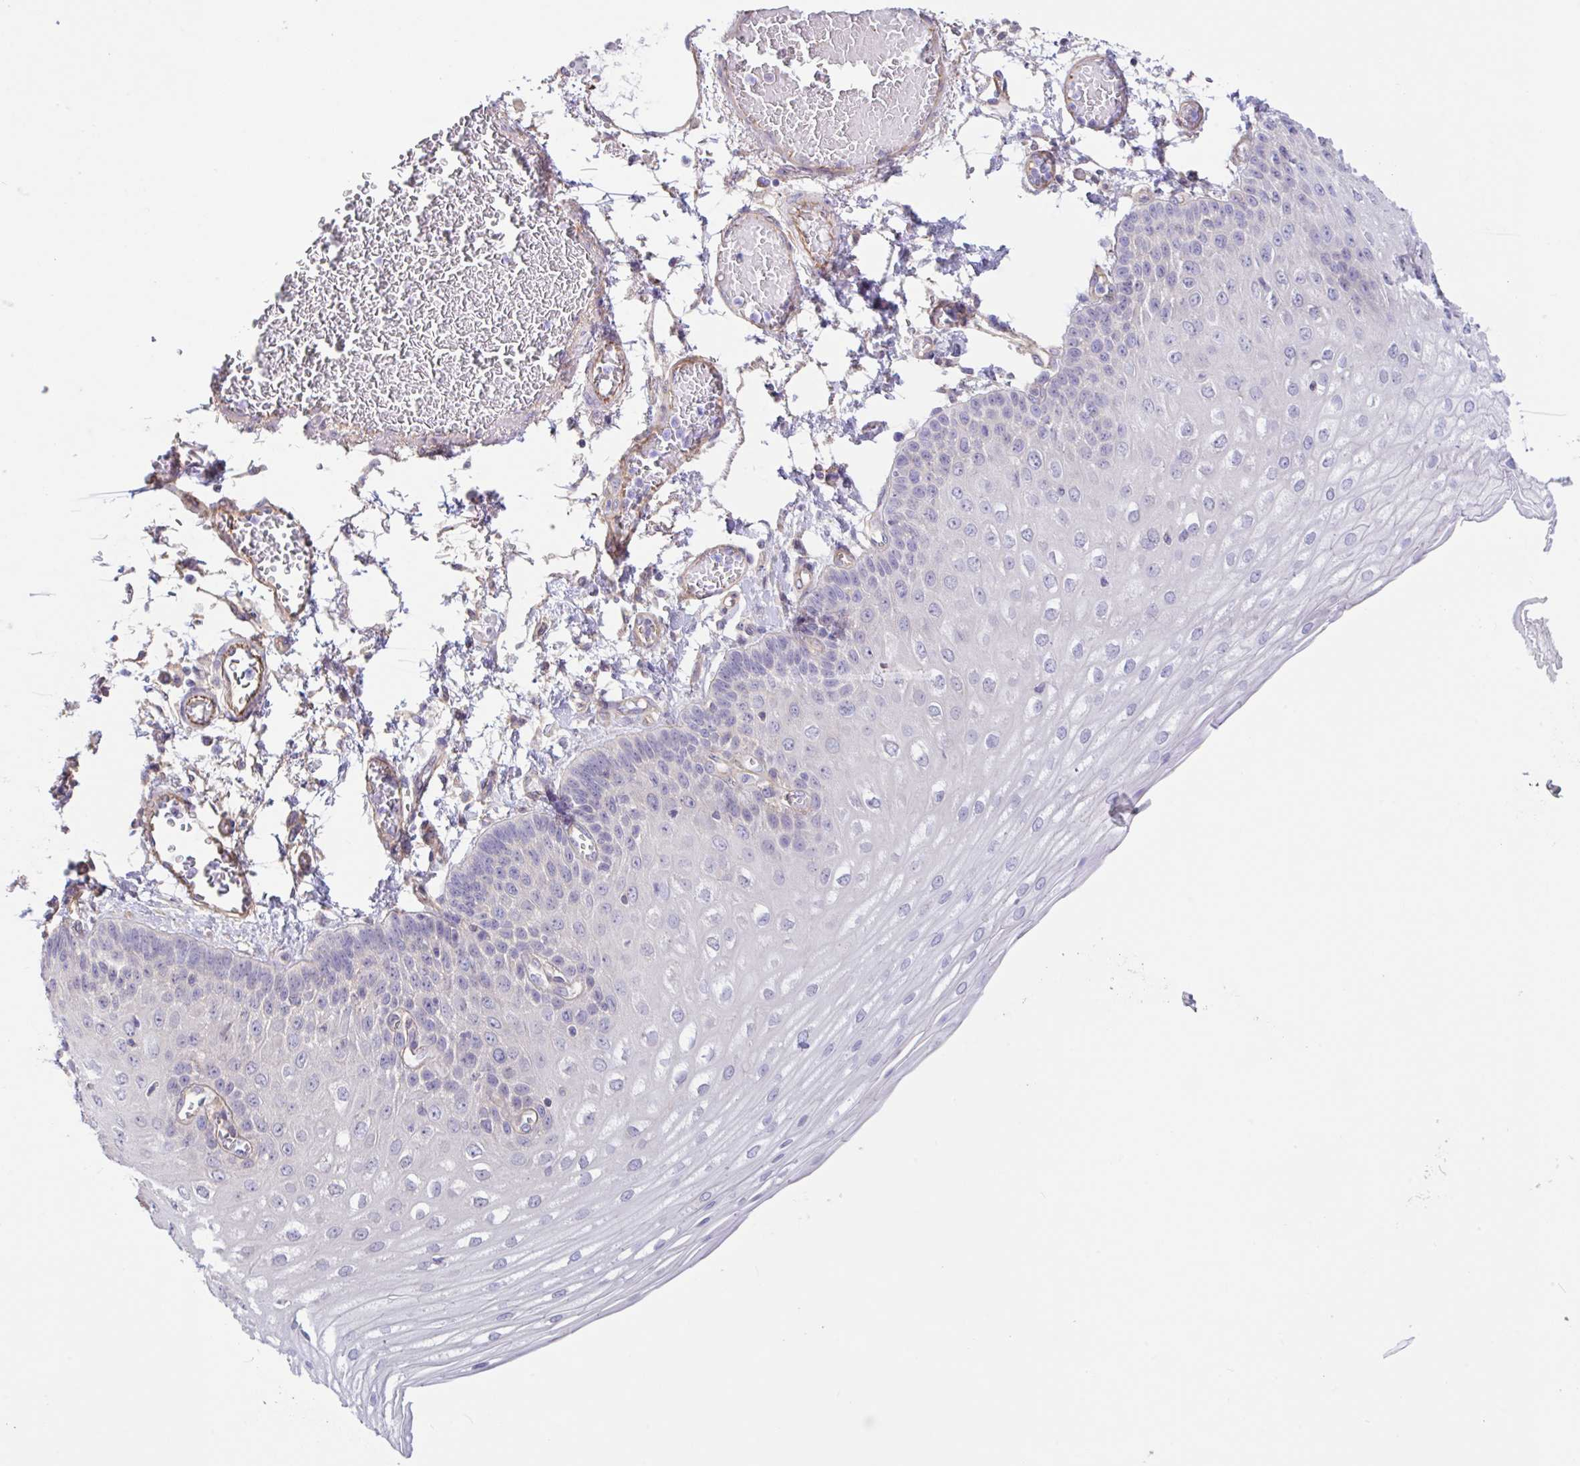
{"staining": {"intensity": "negative", "quantity": "none", "location": "none"}, "tissue": "esophagus", "cell_type": "Squamous epithelial cells", "image_type": "normal", "snomed": [{"axis": "morphology", "description": "Normal tissue, NOS"}, {"axis": "morphology", "description": "Adenocarcinoma, NOS"}, {"axis": "topography", "description": "Esophagus"}], "caption": "The photomicrograph exhibits no staining of squamous epithelial cells in unremarkable esophagus. (DAB immunohistochemistry (IHC) with hematoxylin counter stain).", "gene": "PLCD4", "patient": {"sex": "male", "age": 81}}